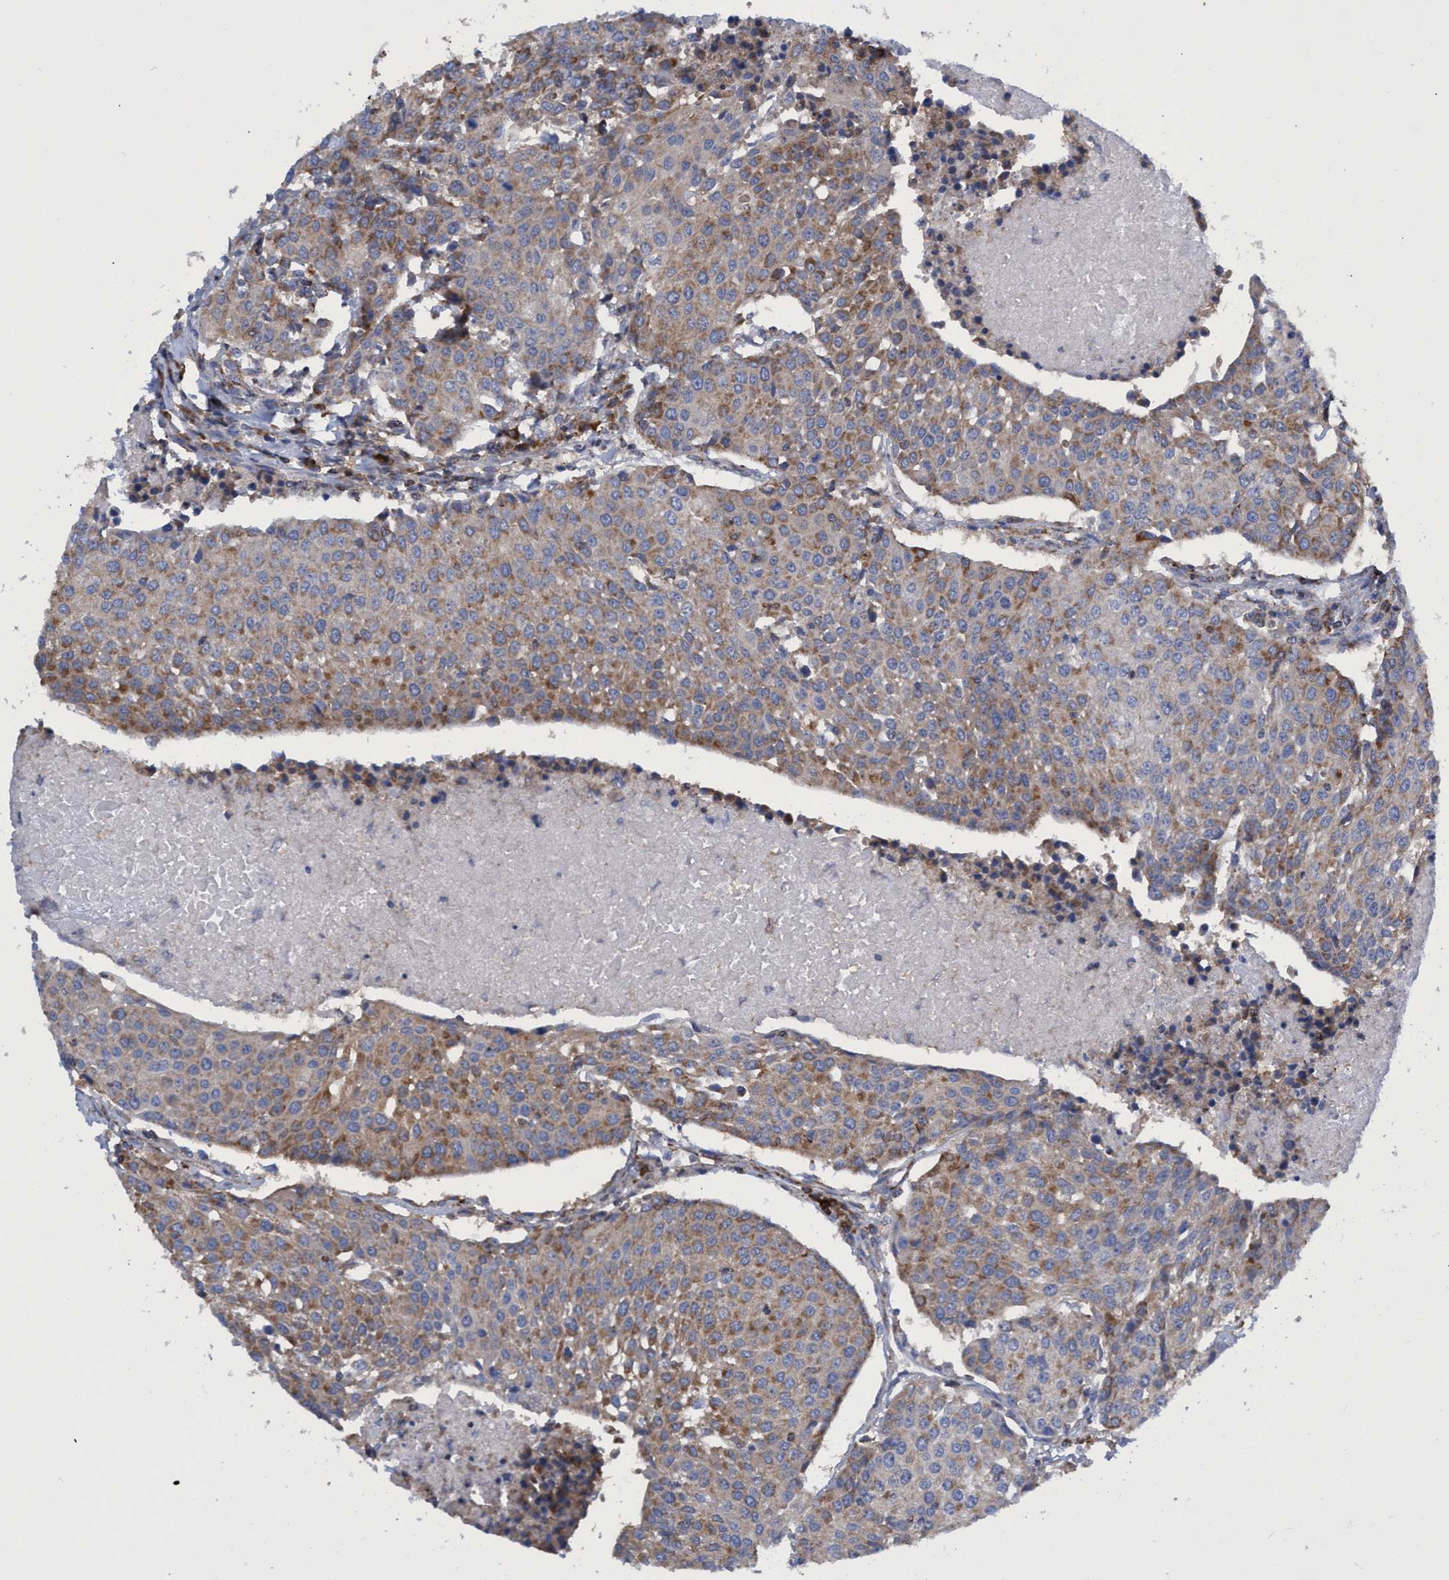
{"staining": {"intensity": "moderate", "quantity": "25%-75%", "location": "cytoplasmic/membranous"}, "tissue": "urothelial cancer", "cell_type": "Tumor cells", "image_type": "cancer", "snomed": [{"axis": "morphology", "description": "Urothelial carcinoma, High grade"}, {"axis": "topography", "description": "Urinary bladder"}], "caption": "The micrograph shows a brown stain indicating the presence of a protein in the cytoplasmic/membranous of tumor cells in urothelial carcinoma (high-grade). The protein is shown in brown color, while the nuclei are stained blue.", "gene": "CRYZ", "patient": {"sex": "female", "age": 85}}